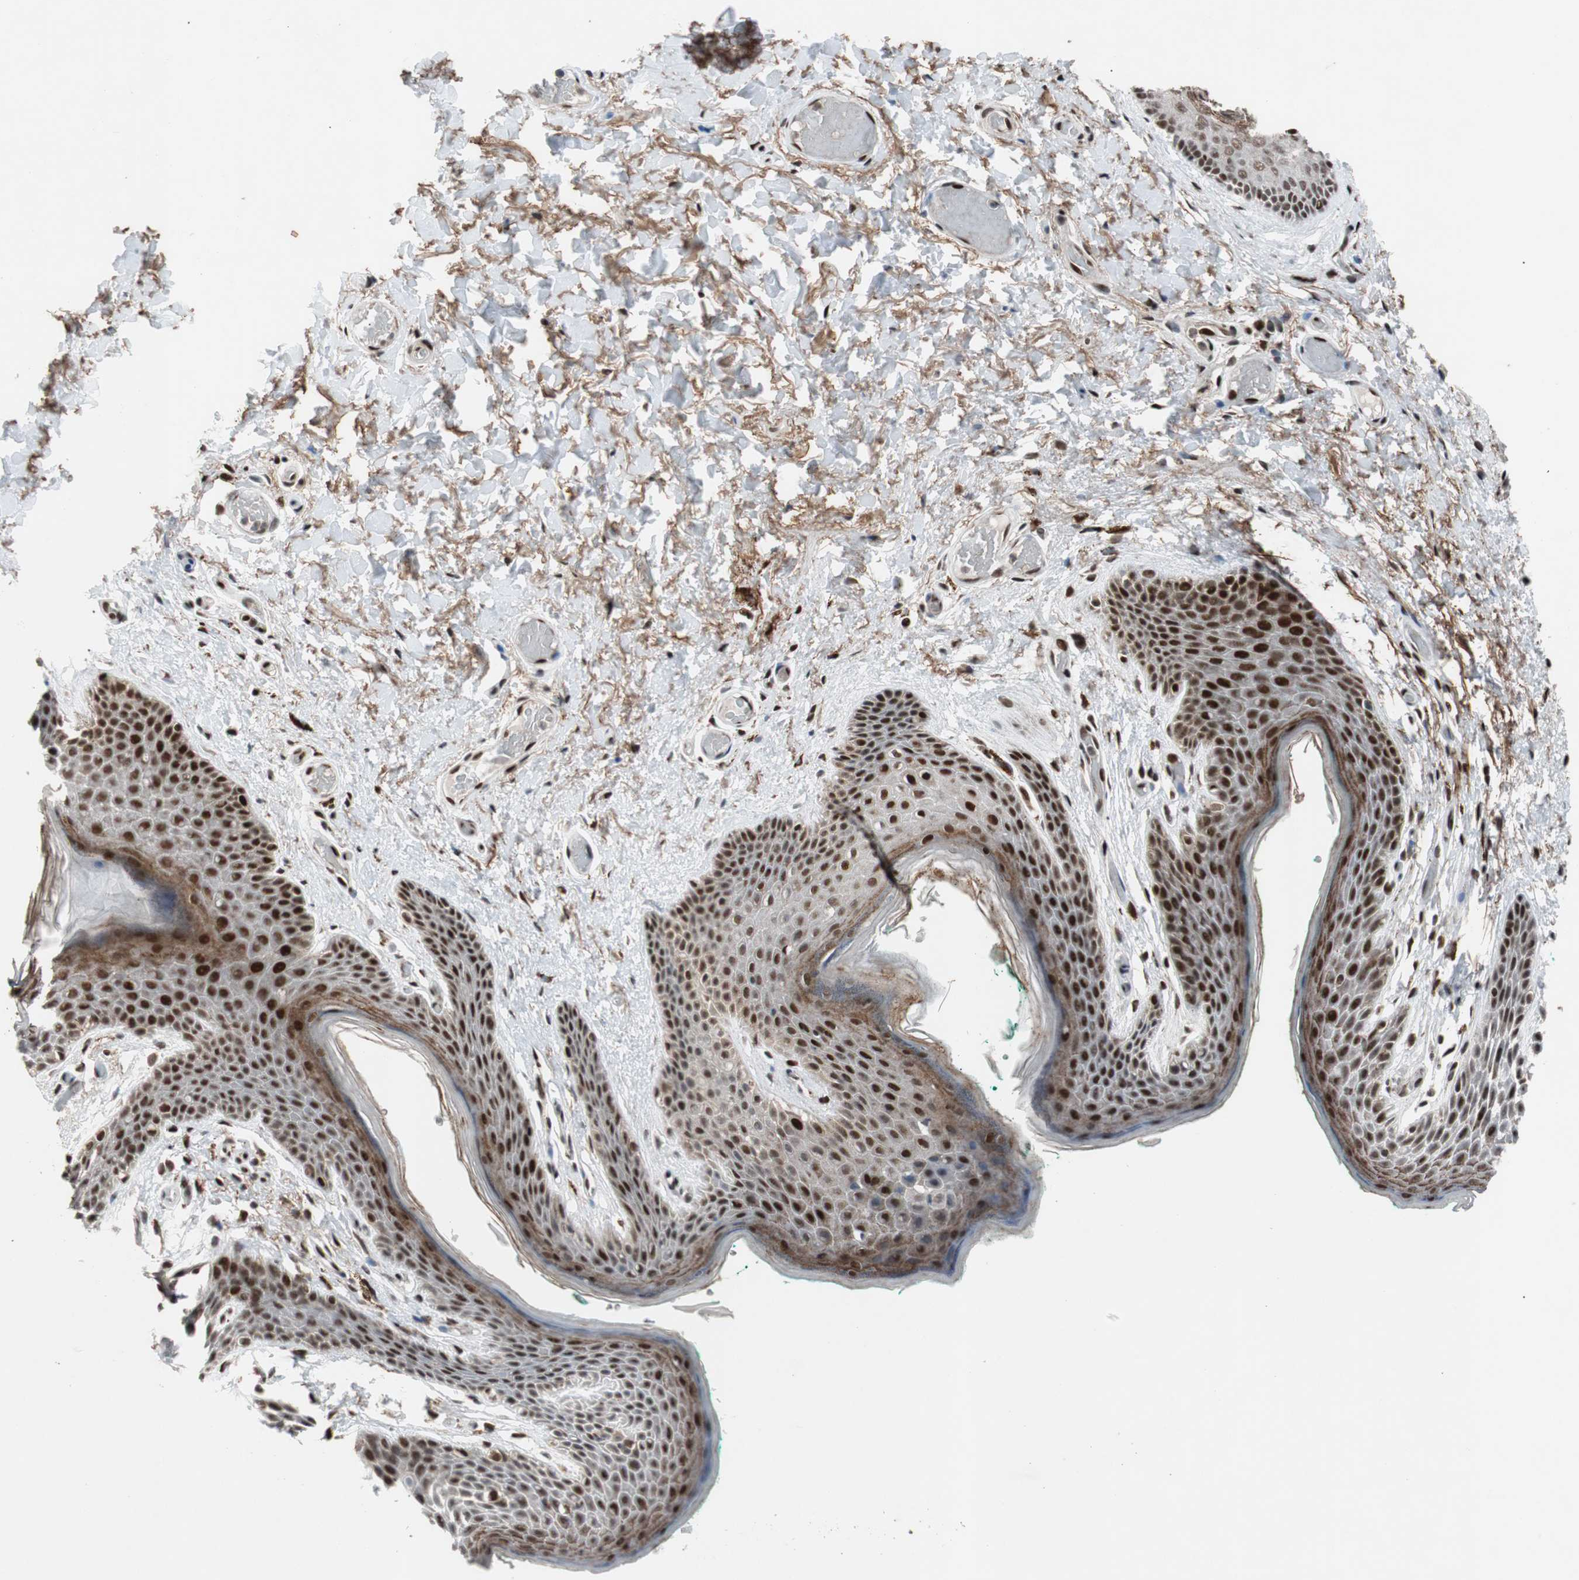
{"staining": {"intensity": "strong", "quantity": "25%-75%", "location": "nuclear"}, "tissue": "skin", "cell_type": "Epidermal cells", "image_type": "normal", "snomed": [{"axis": "morphology", "description": "Normal tissue, NOS"}, {"axis": "topography", "description": "Anal"}], "caption": "Benign skin reveals strong nuclear staining in approximately 25%-75% of epidermal cells.", "gene": "NBL1", "patient": {"sex": "male", "age": 74}}